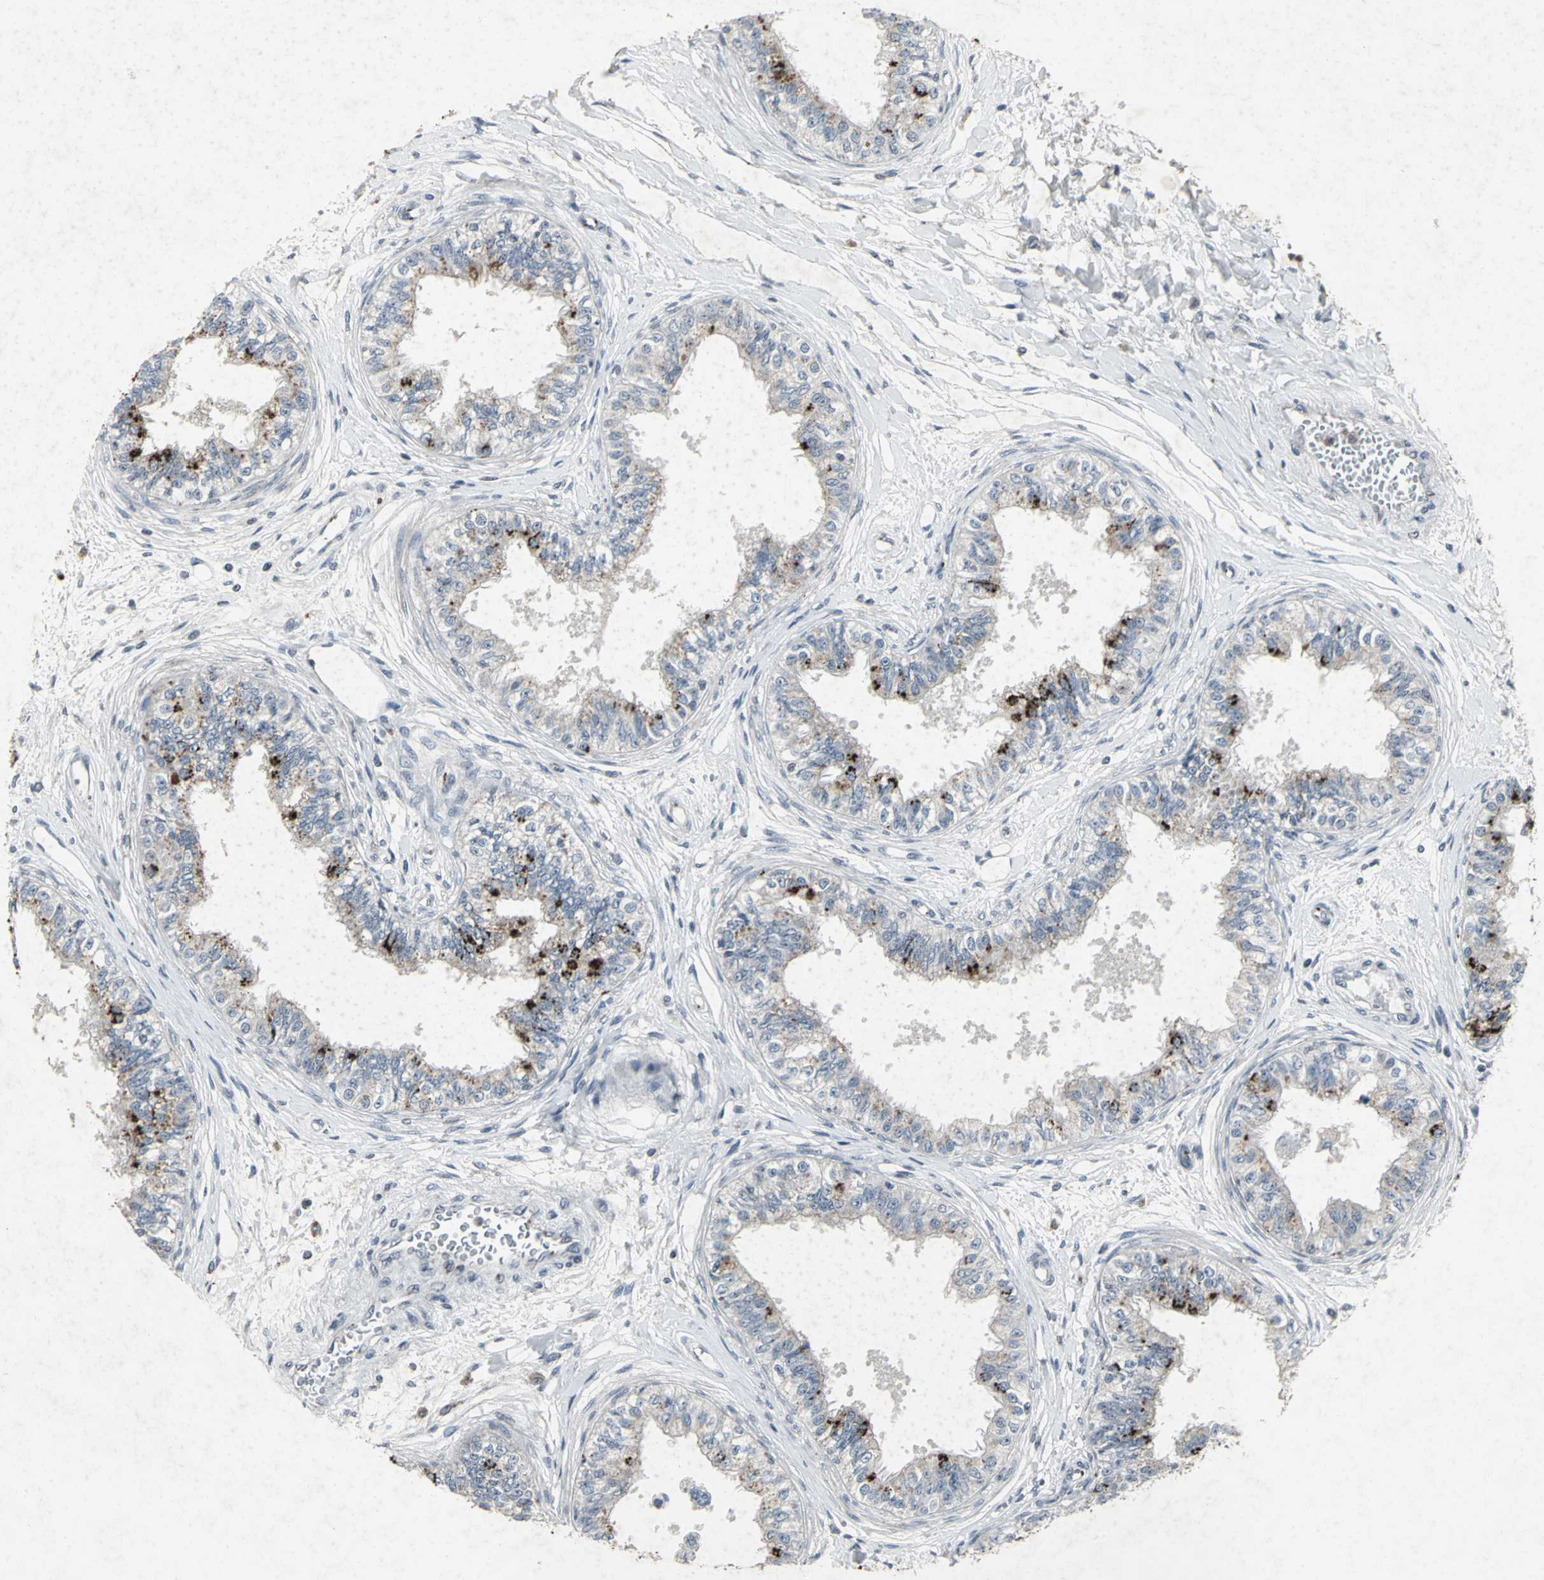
{"staining": {"intensity": "strong", "quantity": "<25%", "location": "cytoplasmic/membranous"}, "tissue": "epididymis", "cell_type": "Glandular cells", "image_type": "normal", "snomed": [{"axis": "morphology", "description": "Normal tissue, NOS"}, {"axis": "morphology", "description": "Adenocarcinoma, metastatic, NOS"}, {"axis": "topography", "description": "Testis"}, {"axis": "topography", "description": "Epididymis"}], "caption": "The histopathology image shows staining of benign epididymis, revealing strong cytoplasmic/membranous protein positivity (brown color) within glandular cells.", "gene": "BMP4", "patient": {"sex": "male", "age": 26}}